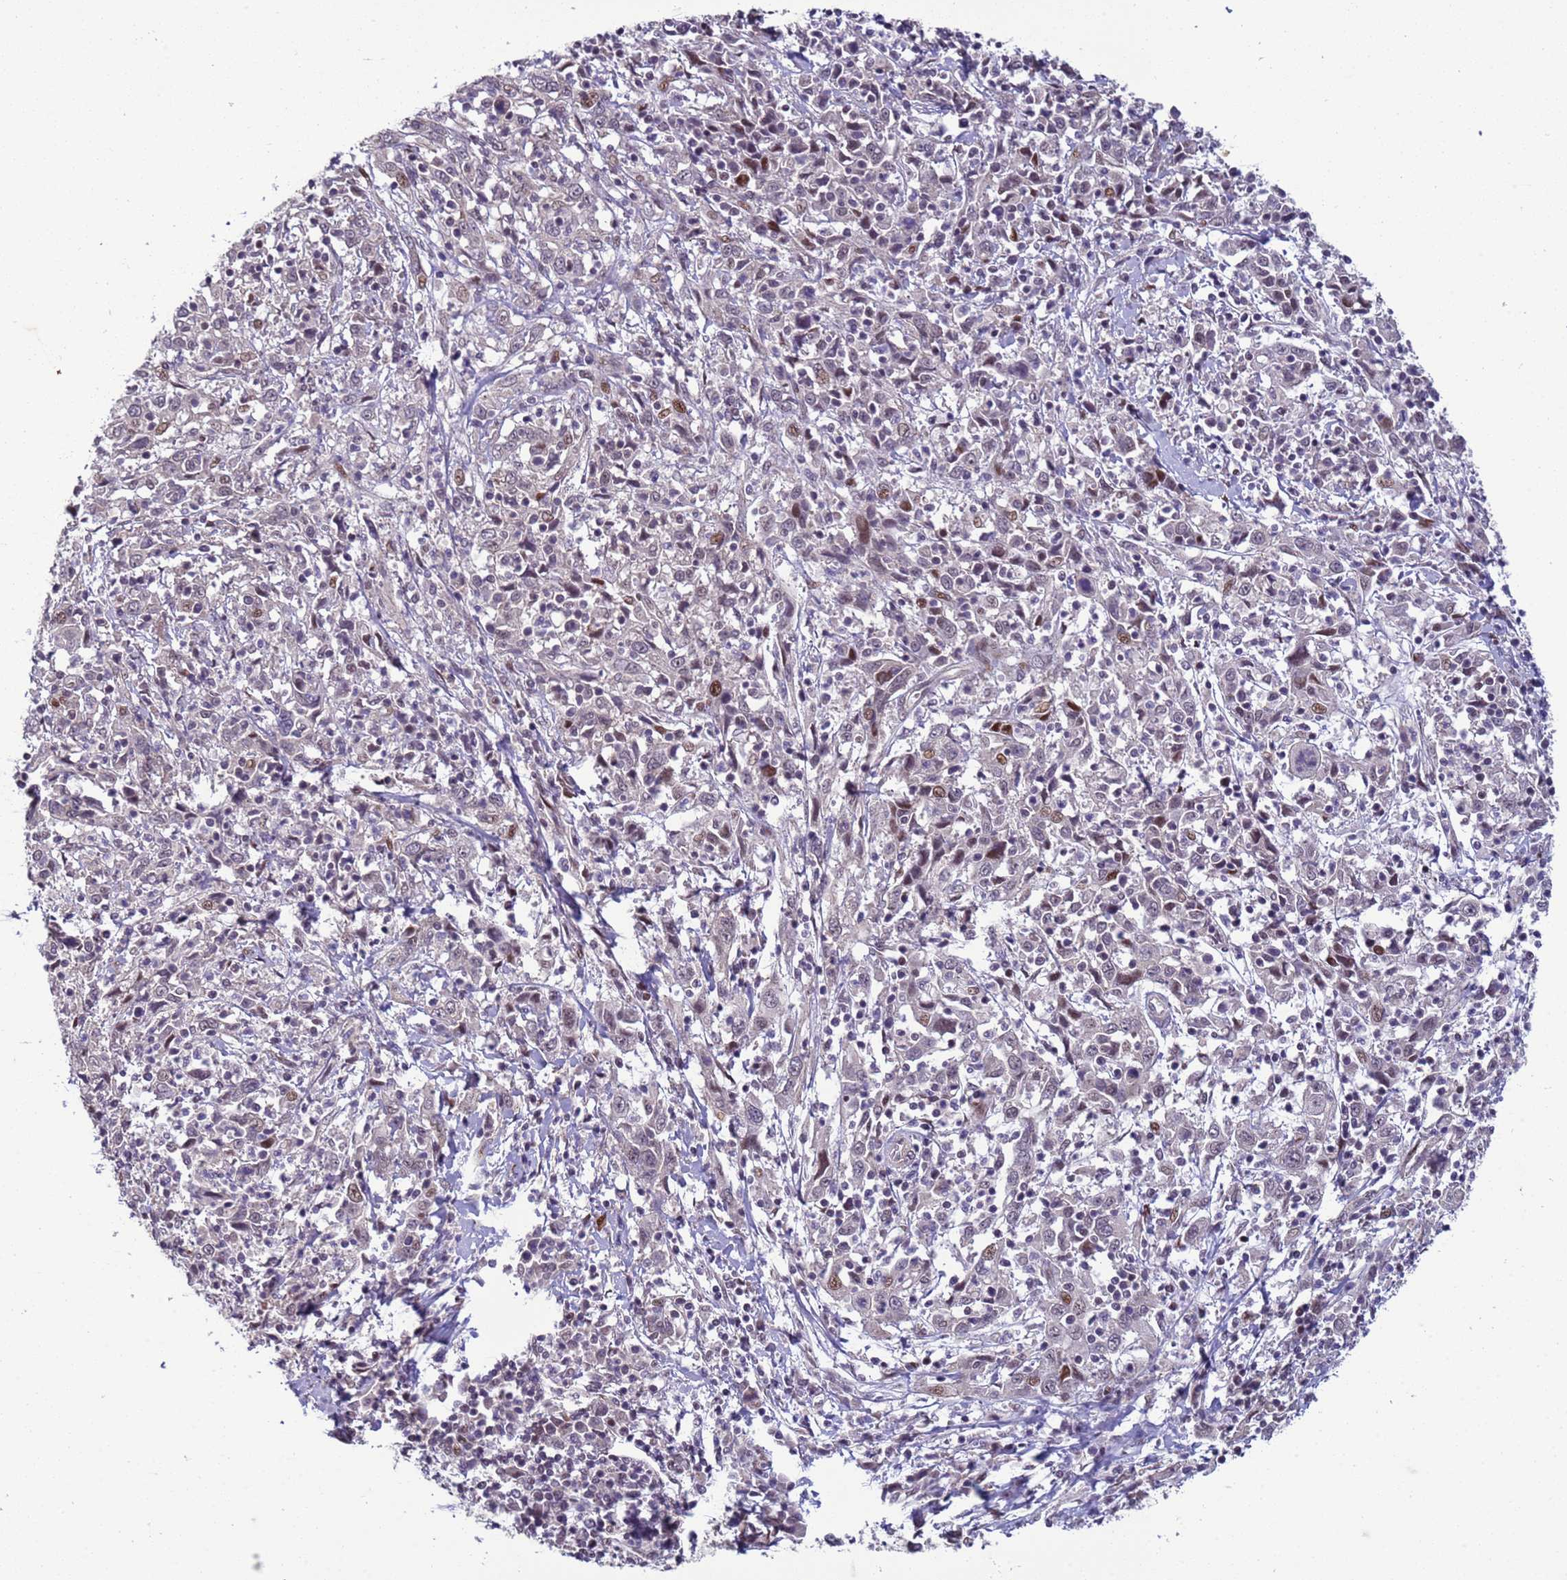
{"staining": {"intensity": "negative", "quantity": "none", "location": "none"}, "tissue": "cervical cancer", "cell_type": "Tumor cells", "image_type": "cancer", "snomed": [{"axis": "morphology", "description": "Squamous cell carcinoma, NOS"}, {"axis": "topography", "description": "Cervix"}], "caption": "Protein analysis of cervical cancer (squamous cell carcinoma) reveals no significant staining in tumor cells. (DAB IHC with hematoxylin counter stain).", "gene": "SHC3", "patient": {"sex": "female", "age": 46}}